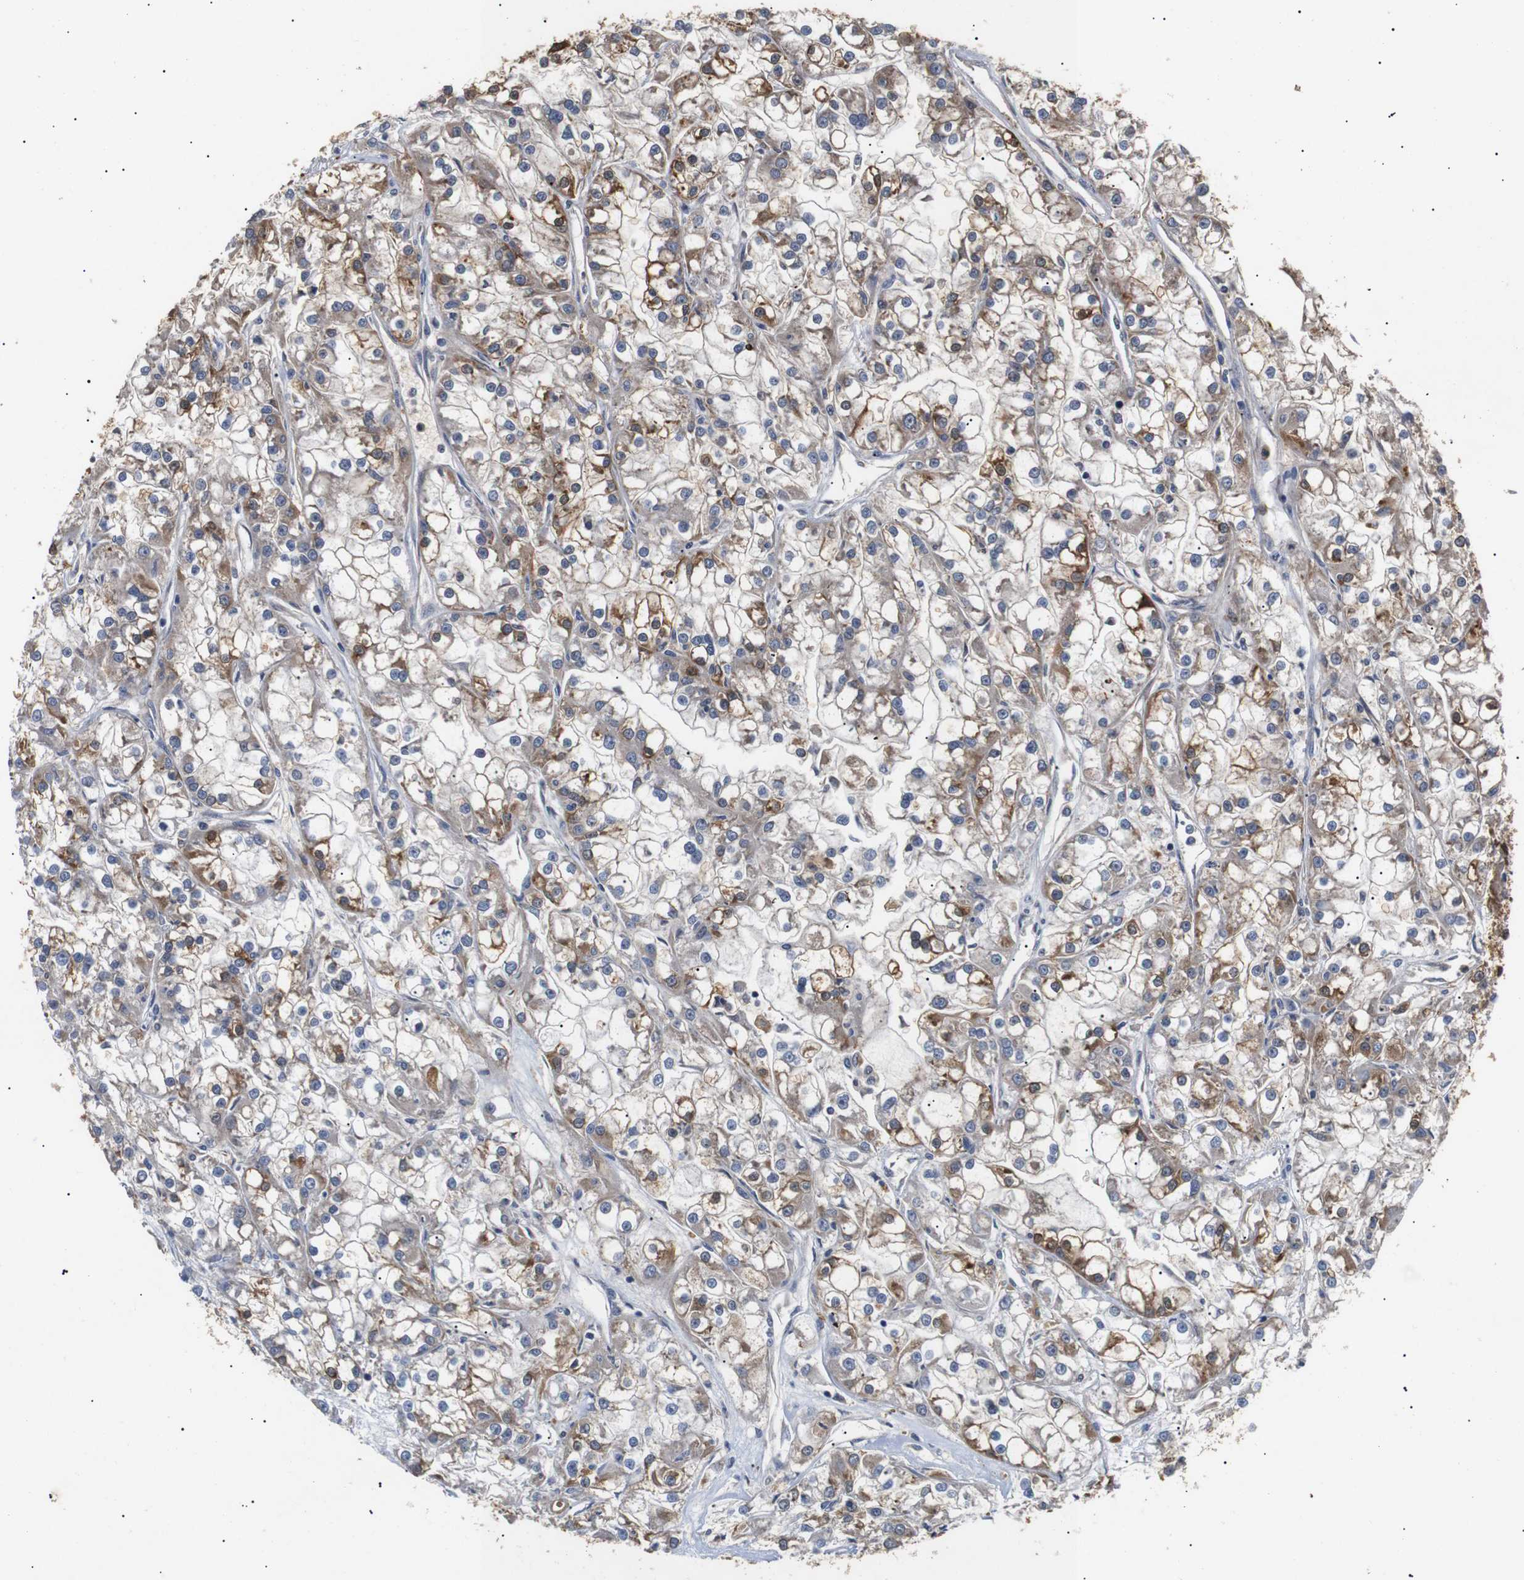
{"staining": {"intensity": "moderate", "quantity": ">75%", "location": "cytoplasmic/membranous"}, "tissue": "renal cancer", "cell_type": "Tumor cells", "image_type": "cancer", "snomed": [{"axis": "morphology", "description": "Adenocarcinoma, NOS"}, {"axis": "topography", "description": "Kidney"}], "caption": "Protein staining reveals moderate cytoplasmic/membranous positivity in approximately >75% of tumor cells in renal cancer (adenocarcinoma).", "gene": "DDR1", "patient": {"sex": "female", "age": 52}}